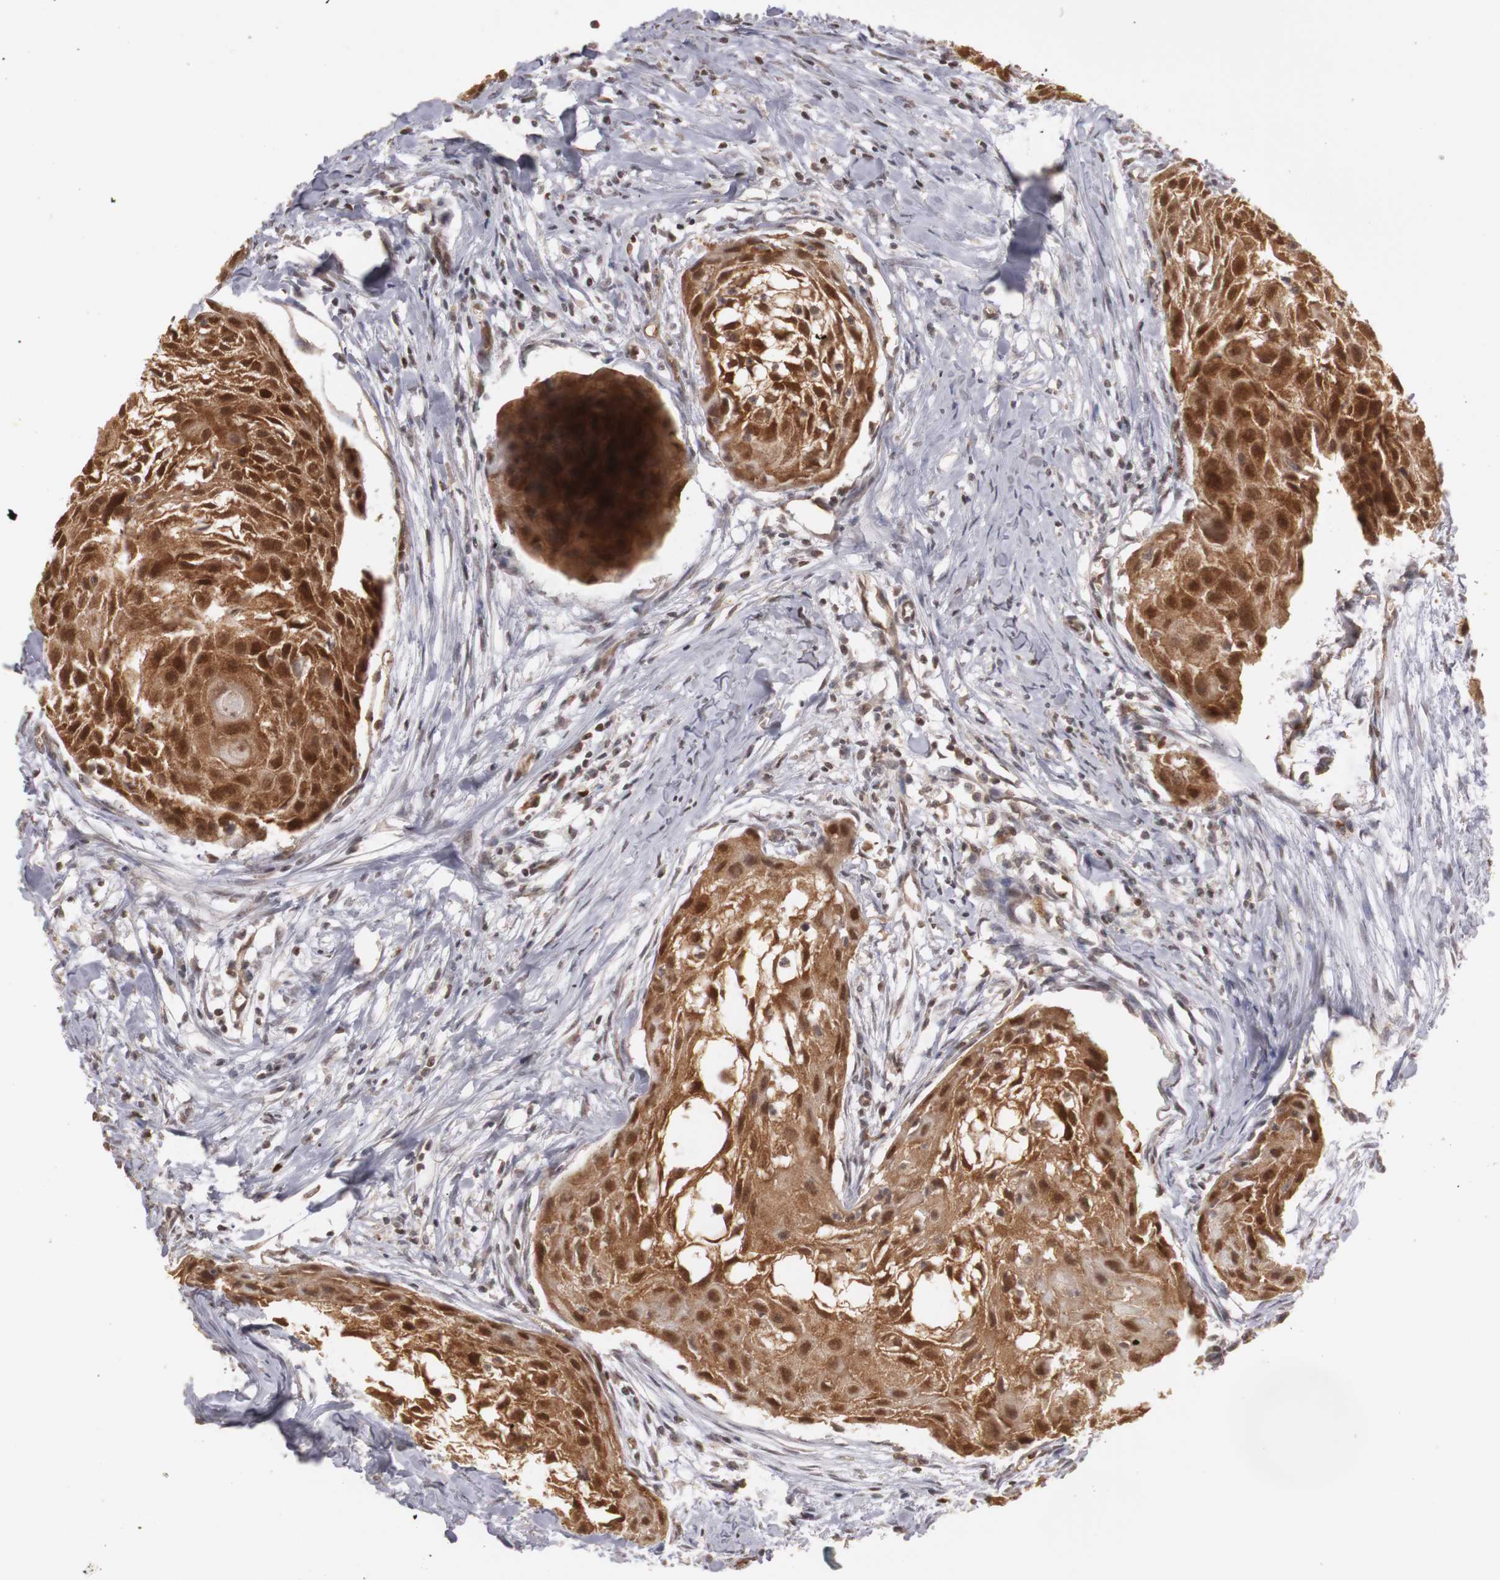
{"staining": {"intensity": "moderate", "quantity": ">75%", "location": "cytoplasmic/membranous,nuclear"}, "tissue": "head and neck cancer", "cell_type": "Tumor cells", "image_type": "cancer", "snomed": [{"axis": "morphology", "description": "Squamous cell carcinoma, NOS"}, {"axis": "topography", "description": "Head-Neck"}], "caption": "IHC (DAB) staining of head and neck cancer (squamous cell carcinoma) demonstrates moderate cytoplasmic/membranous and nuclear protein positivity in about >75% of tumor cells.", "gene": "PLEKHA1", "patient": {"sex": "male", "age": 64}}